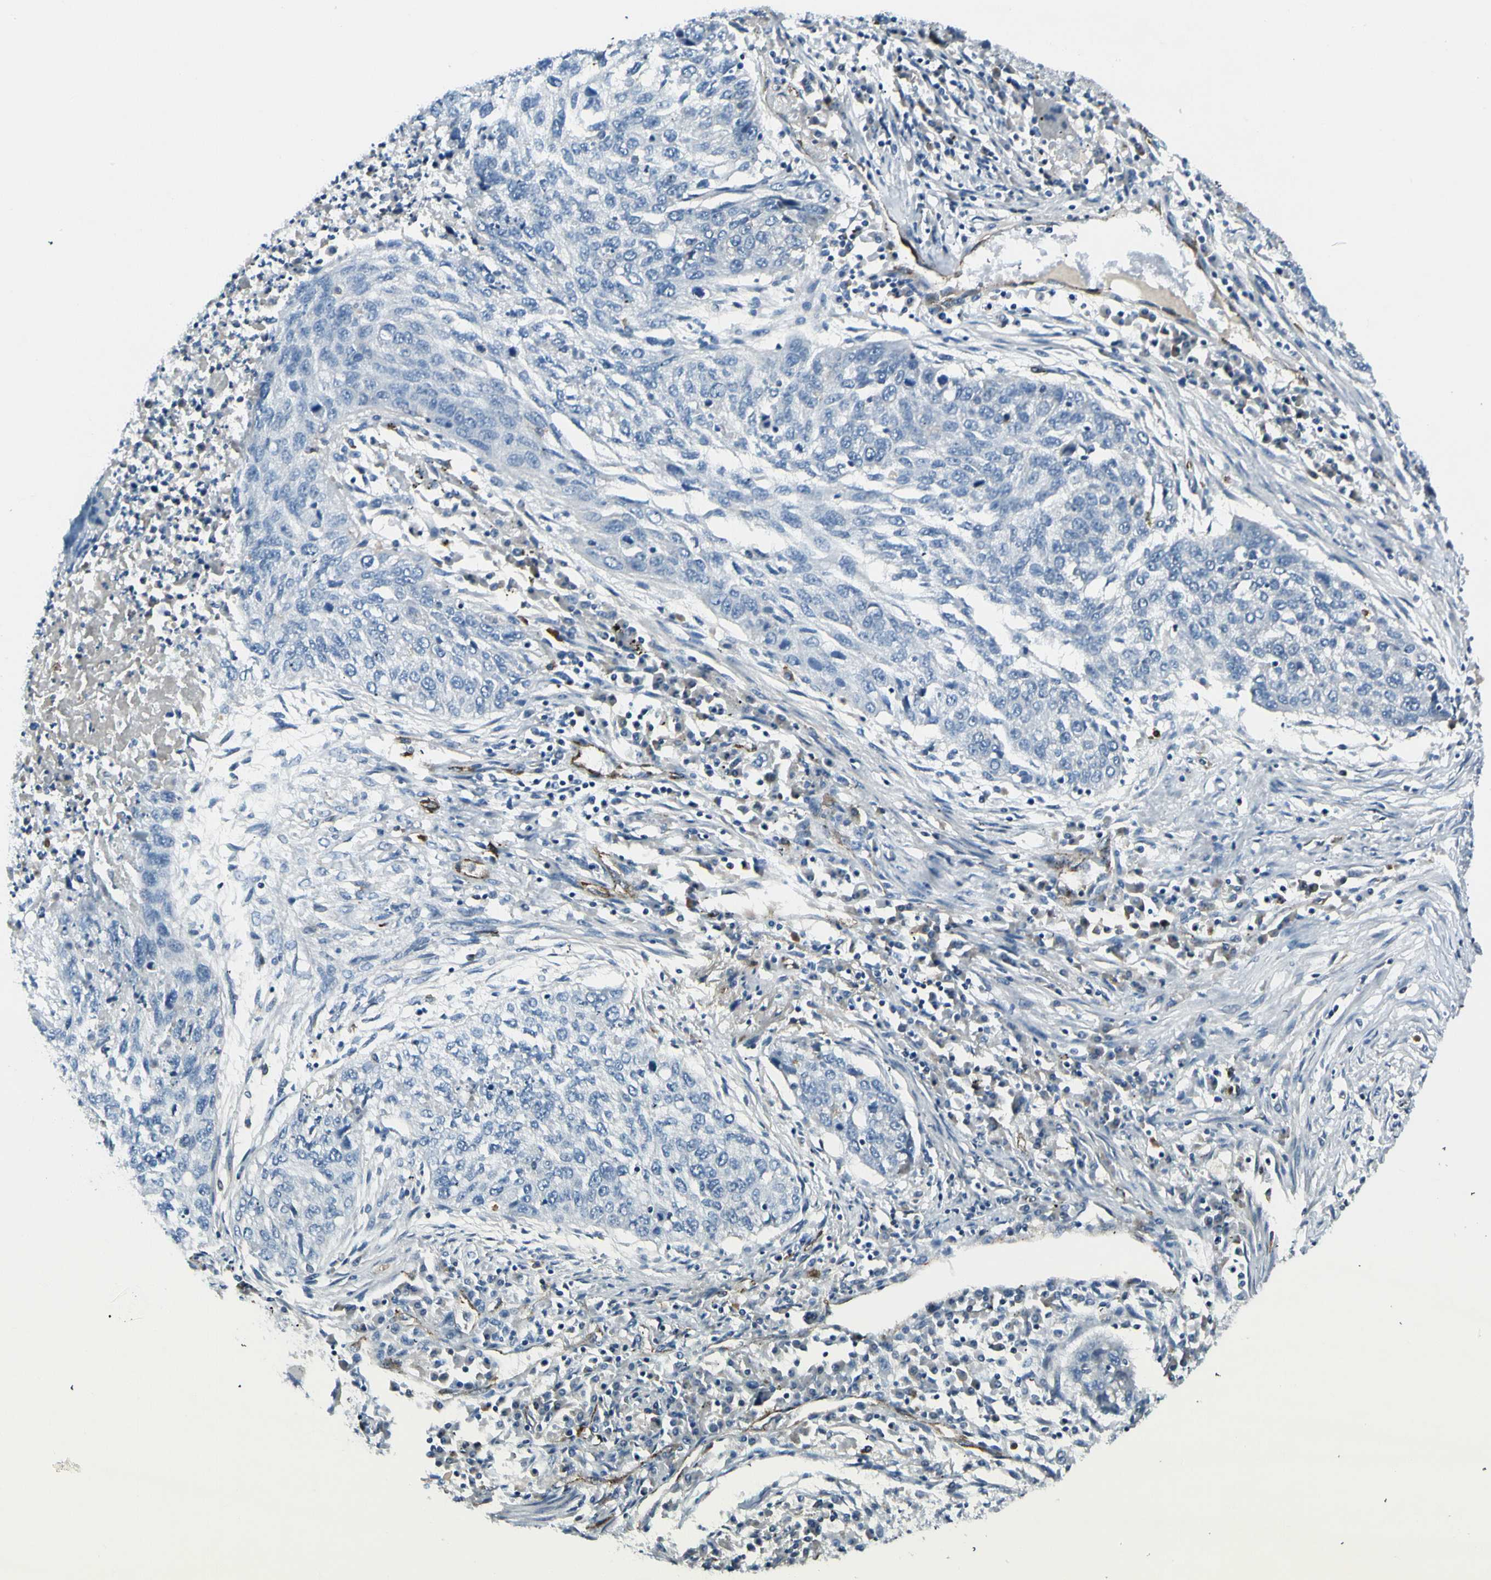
{"staining": {"intensity": "negative", "quantity": "none", "location": "none"}, "tissue": "lung cancer", "cell_type": "Tumor cells", "image_type": "cancer", "snomed": [{"axis": "morphology", "description": "Squamous cell carcinoma, NOS"}, {"axis": "topography", "description": "Lung"}], "caption": "Tumor cells are negative for brown protein staining in squamous cell carcinoma (lung). (Brightfield microscopy of DAB (3,3'-diaminobenzidine) immunohistochemistry at high magnification).", "gene": "CD93", "patient": {"sex": "female", "age": 63}}